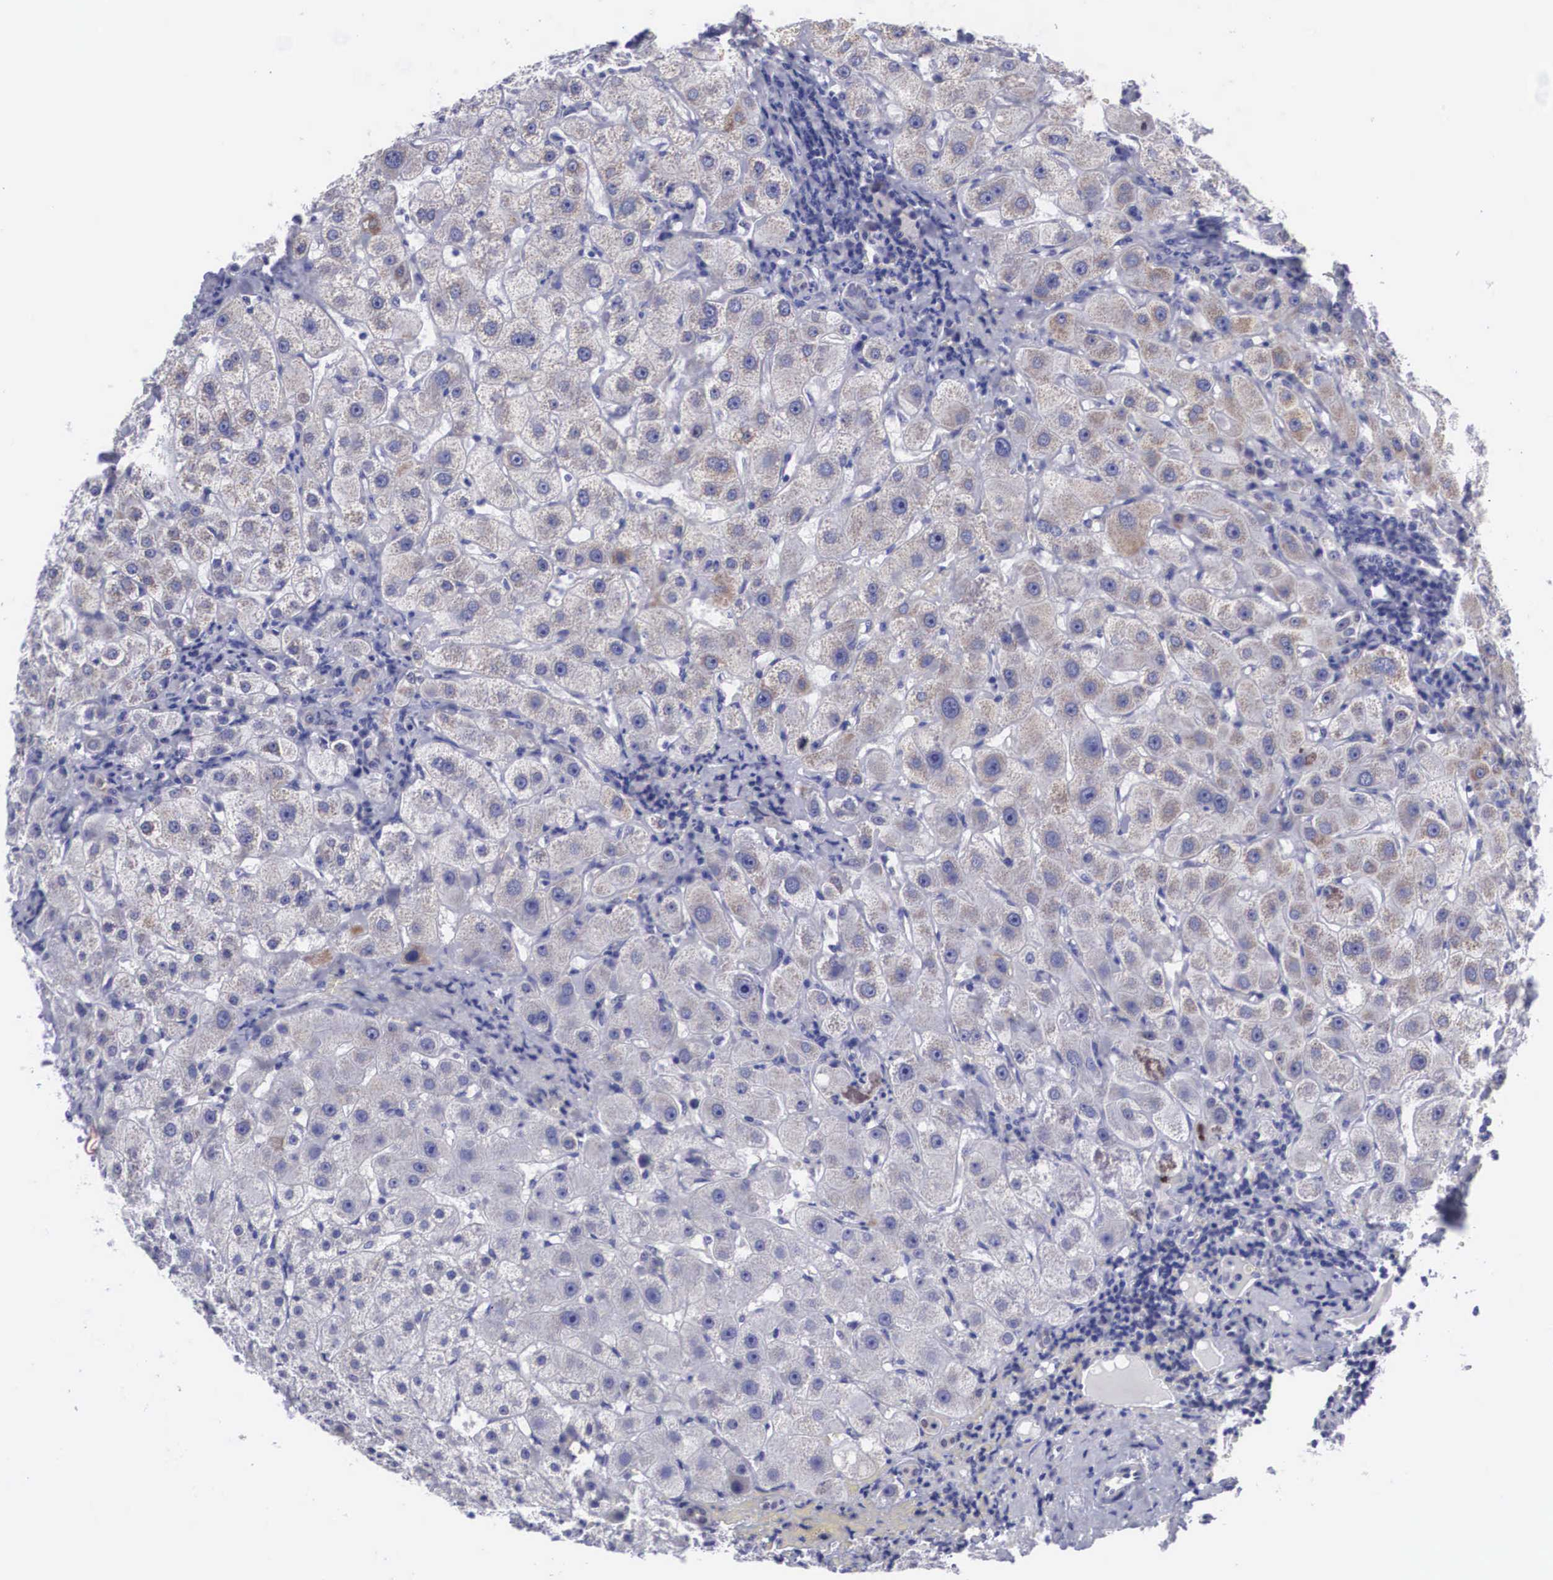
{"staining": {"intensity": "weak", "quantity": "<25%", "location": "cytoplasmic/membranous"}, "tissue": "liver", "cell_type": "Cholangiocytes", "image_type": "normal", "snomed": [{"axis": "morphology", "description": "Normal tissue, NOS"}, {"axis": "topography", "description": "Liver"}], "caption": "This is an immunohistochemistry (IHC) micrograph of unremarkable liver. There is no expression in cholangiocytes.", "gene": "SOX11", "patient": {"sex": "female", "age": 79}}